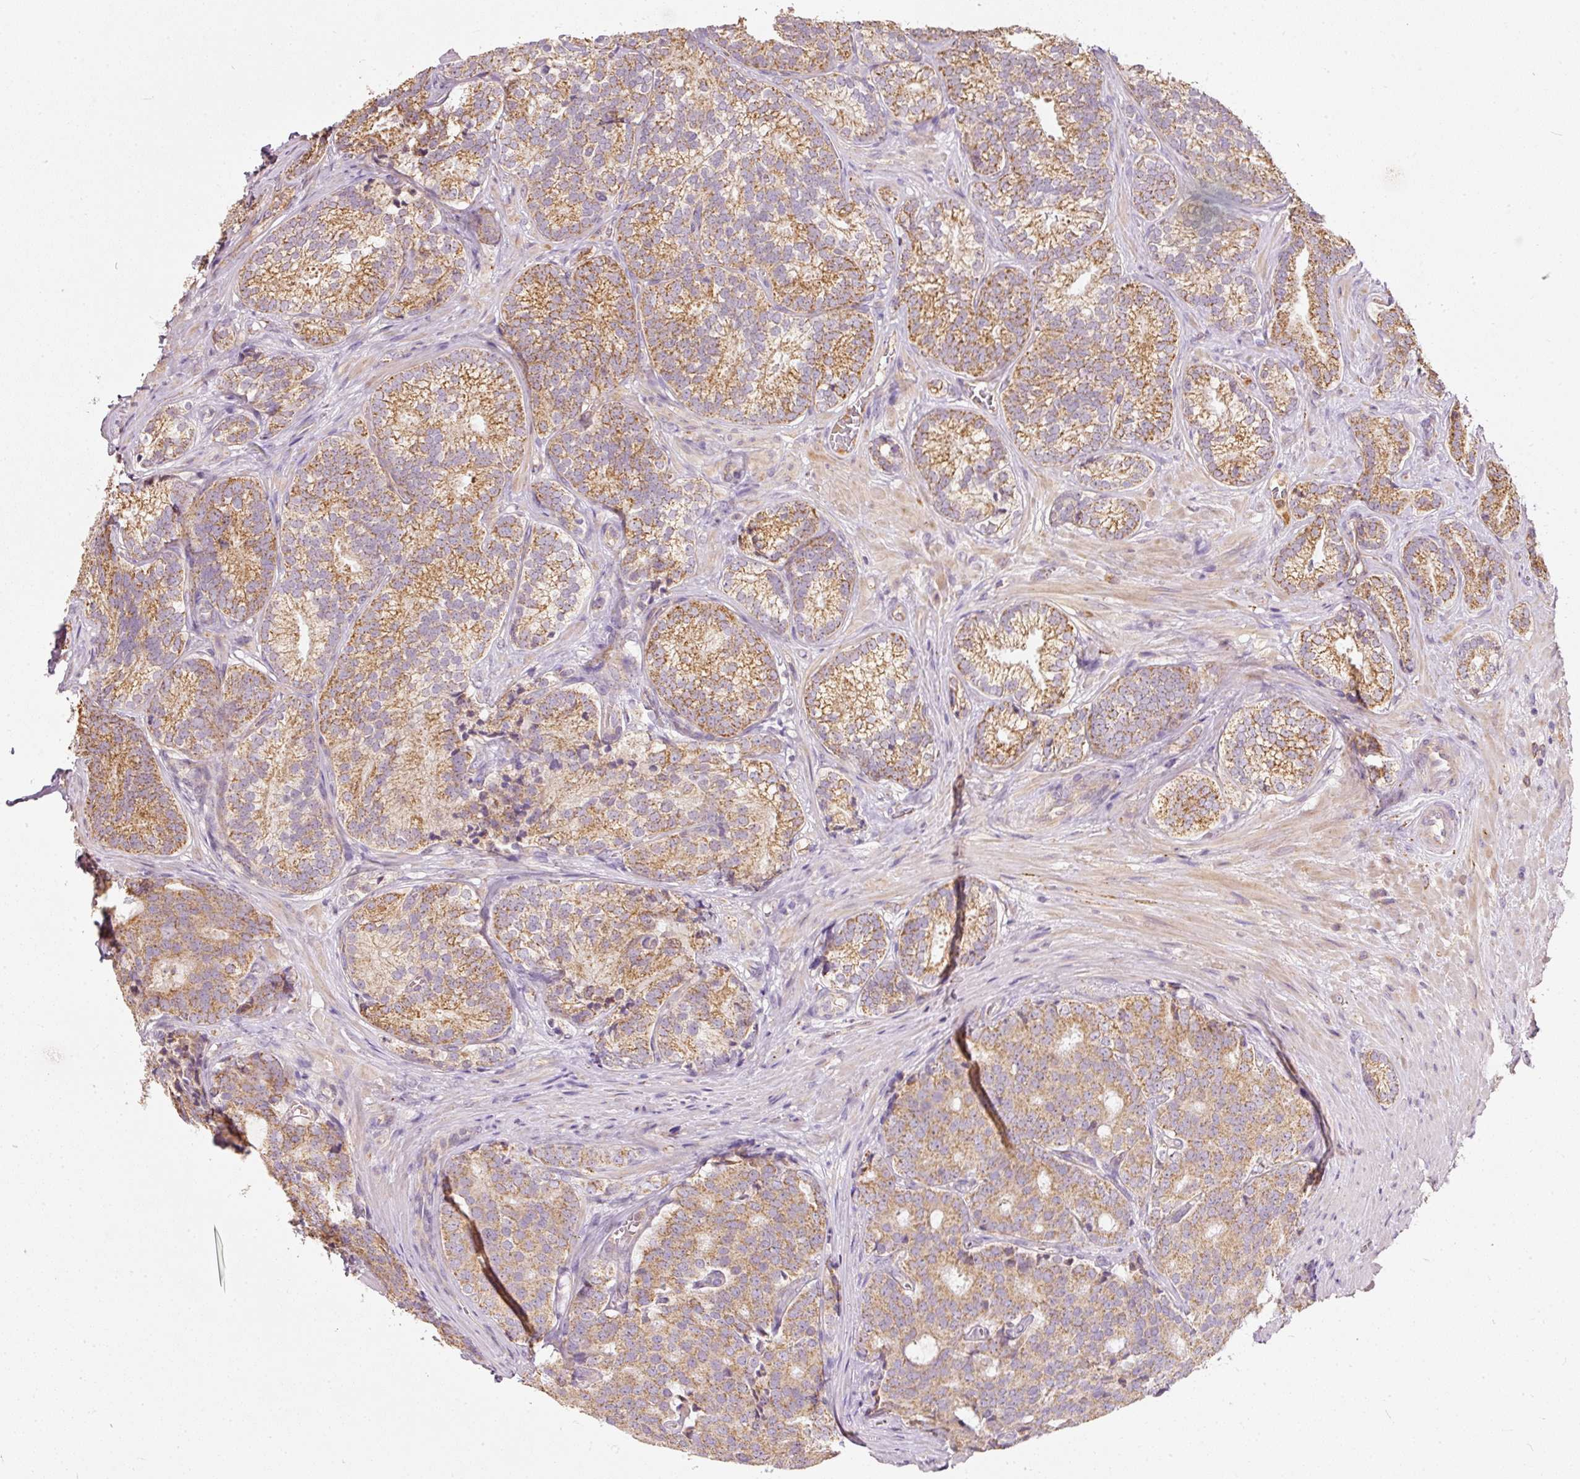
{"staining": {"intensity": "moderate", "quantity": ">75%", "location": "cytoplasmic/membranous"}, "tissue": "prostate cancer", "cell_type": "Tumor cells", "image_type": "cancer", "snomed": [{"axis": "morphology", "description": "Adenocarcinoma, High grade"}, {"axis": "topography", "description": "Prostate"}], "caption": "Prostate cancer (high-grade adenocarcinoma) was stained to show a protein in brown. There is medium levels of moderate cytoplasmic/membranous expression in about >75% of tumor cells.", "gene": "PSENEN", "patient": {"sex": "male", "age": 63}}